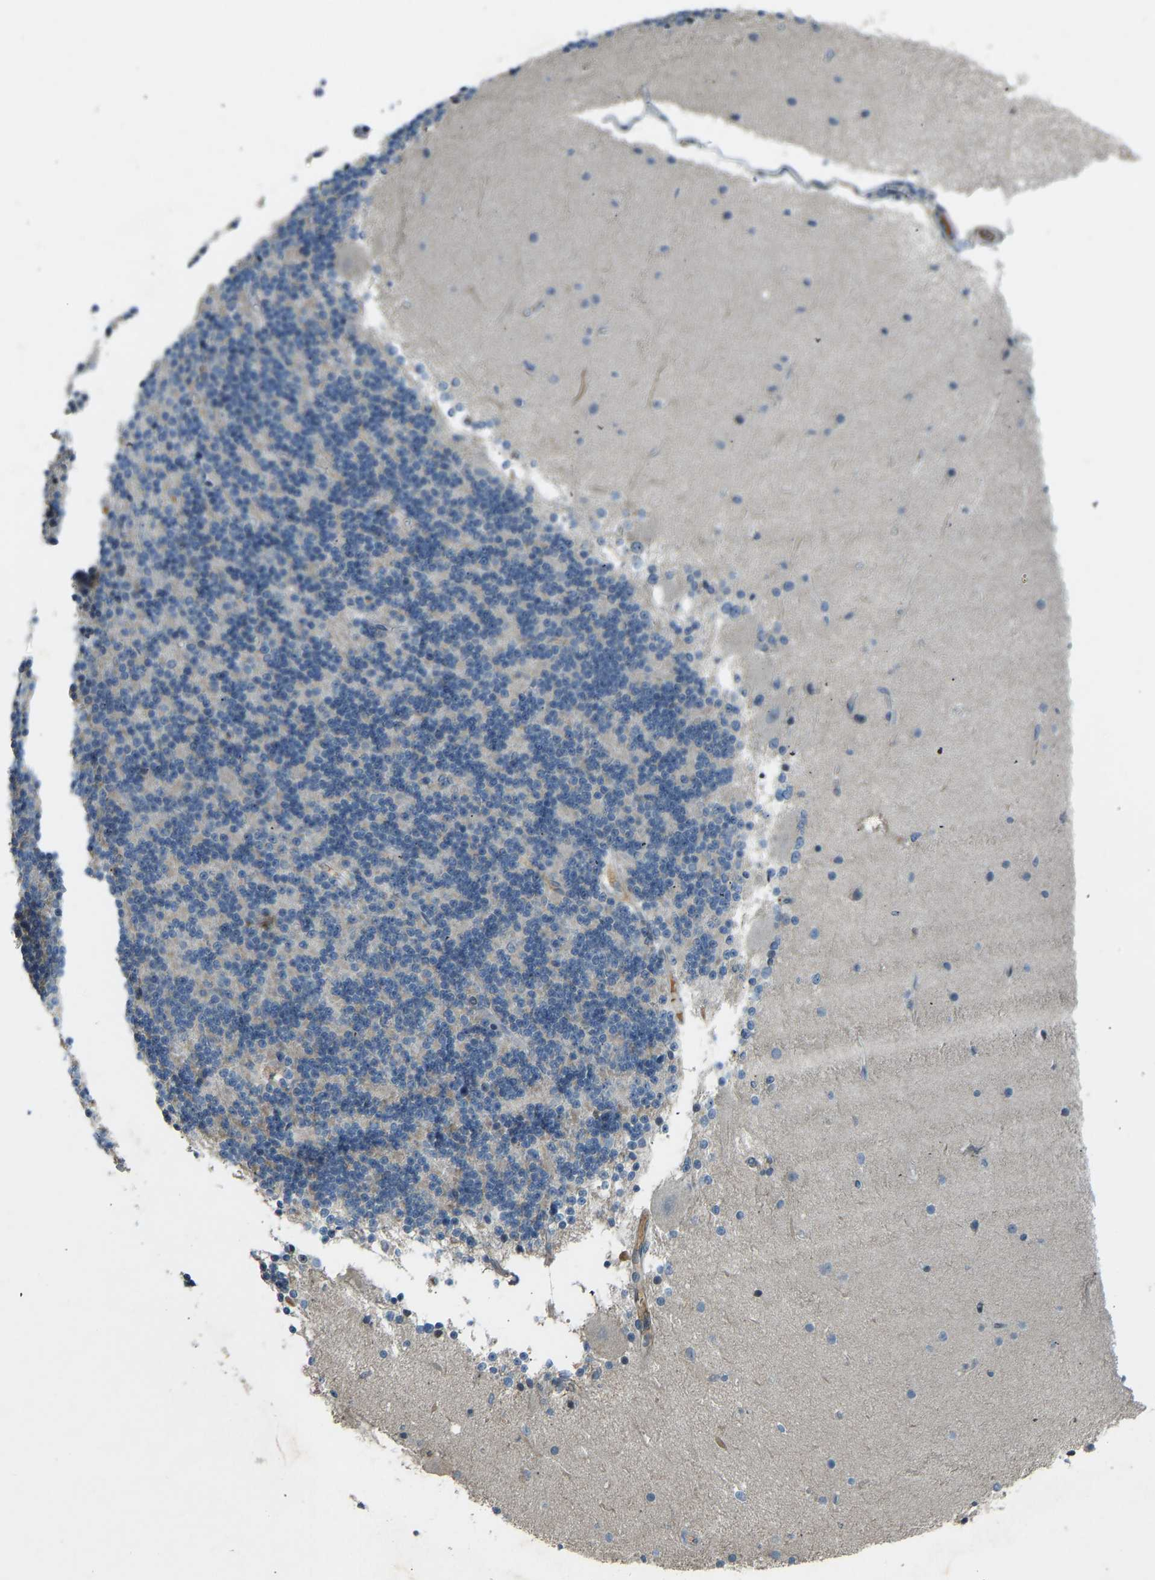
{"staining": {"intensity": "negative", "quantity": "none", "location": "none"}, "tissue": "cerebellum", "cell_type": "Cells in granular layer", "image_type": "normal", "snomed": [{"axis": "morphology", "description": "Normal tissue, NOS"}, {"axis": "topography", "description": "Cerebellum"}], "caption": "Immunohistochemical staining of benign cerebellum exhibits no significant staining in cells in granular layer.", "gene": "FBLN2", "patient": {"sex": "female", "age": 54}}